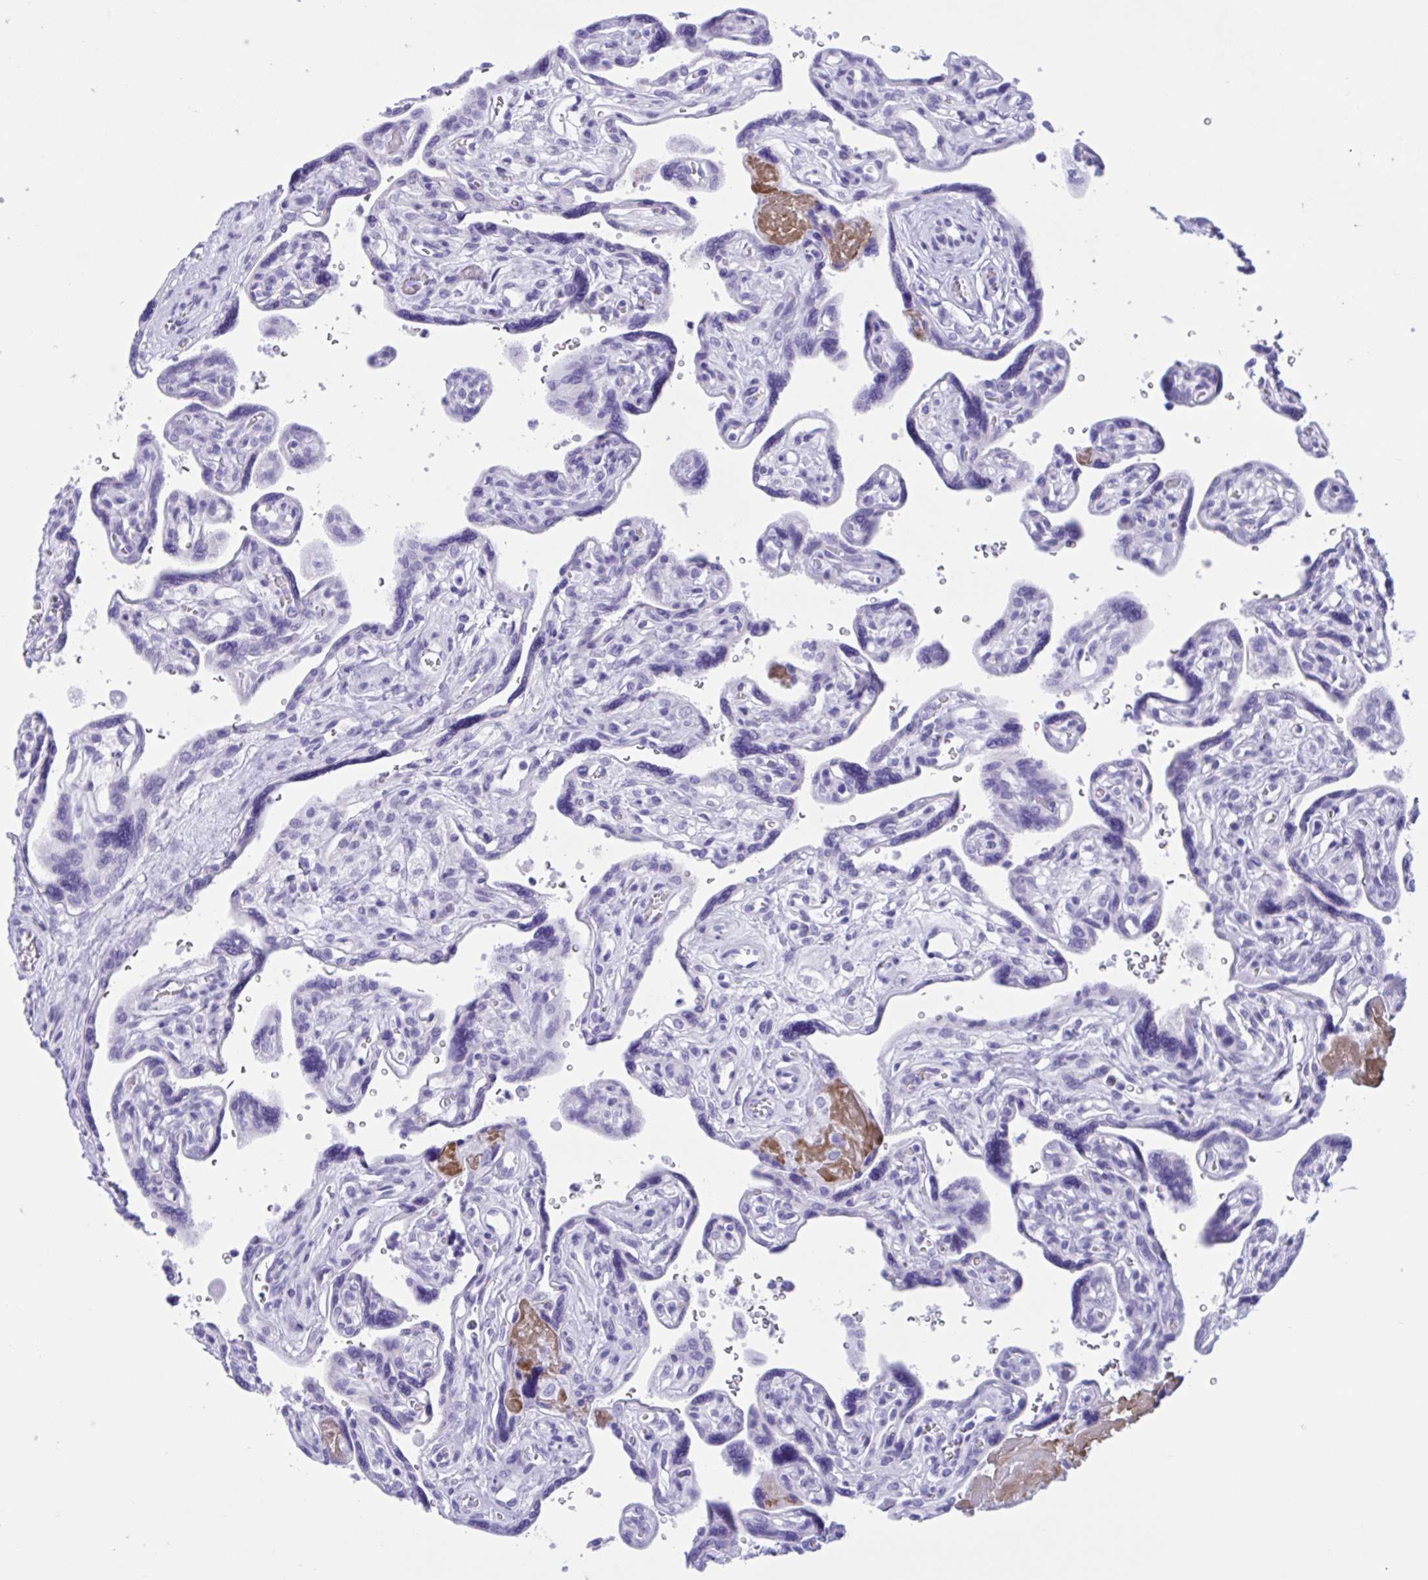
{"staining": {"intensity": "negative", "quantity": "none", "location": "none"}, "tissue": "placenta", "cell_type": "Decidual cells", "image_type": "normal", "snomed": [{"axis": "morphology", "description": "Normal tissue, NOS"}, {"axis": "topography", "description": "Placenta"}], "caption": "Decidual cells show no significant protein expression in normal placenta. Brightfield microscopy of IHC stained with DAB (3,3'-diaminobenzidine) (brown) and hematoxylin (blue), captured at high magnification.", "gene": "TMEM35A", "patient": {"sex": "female", "age": 39}}